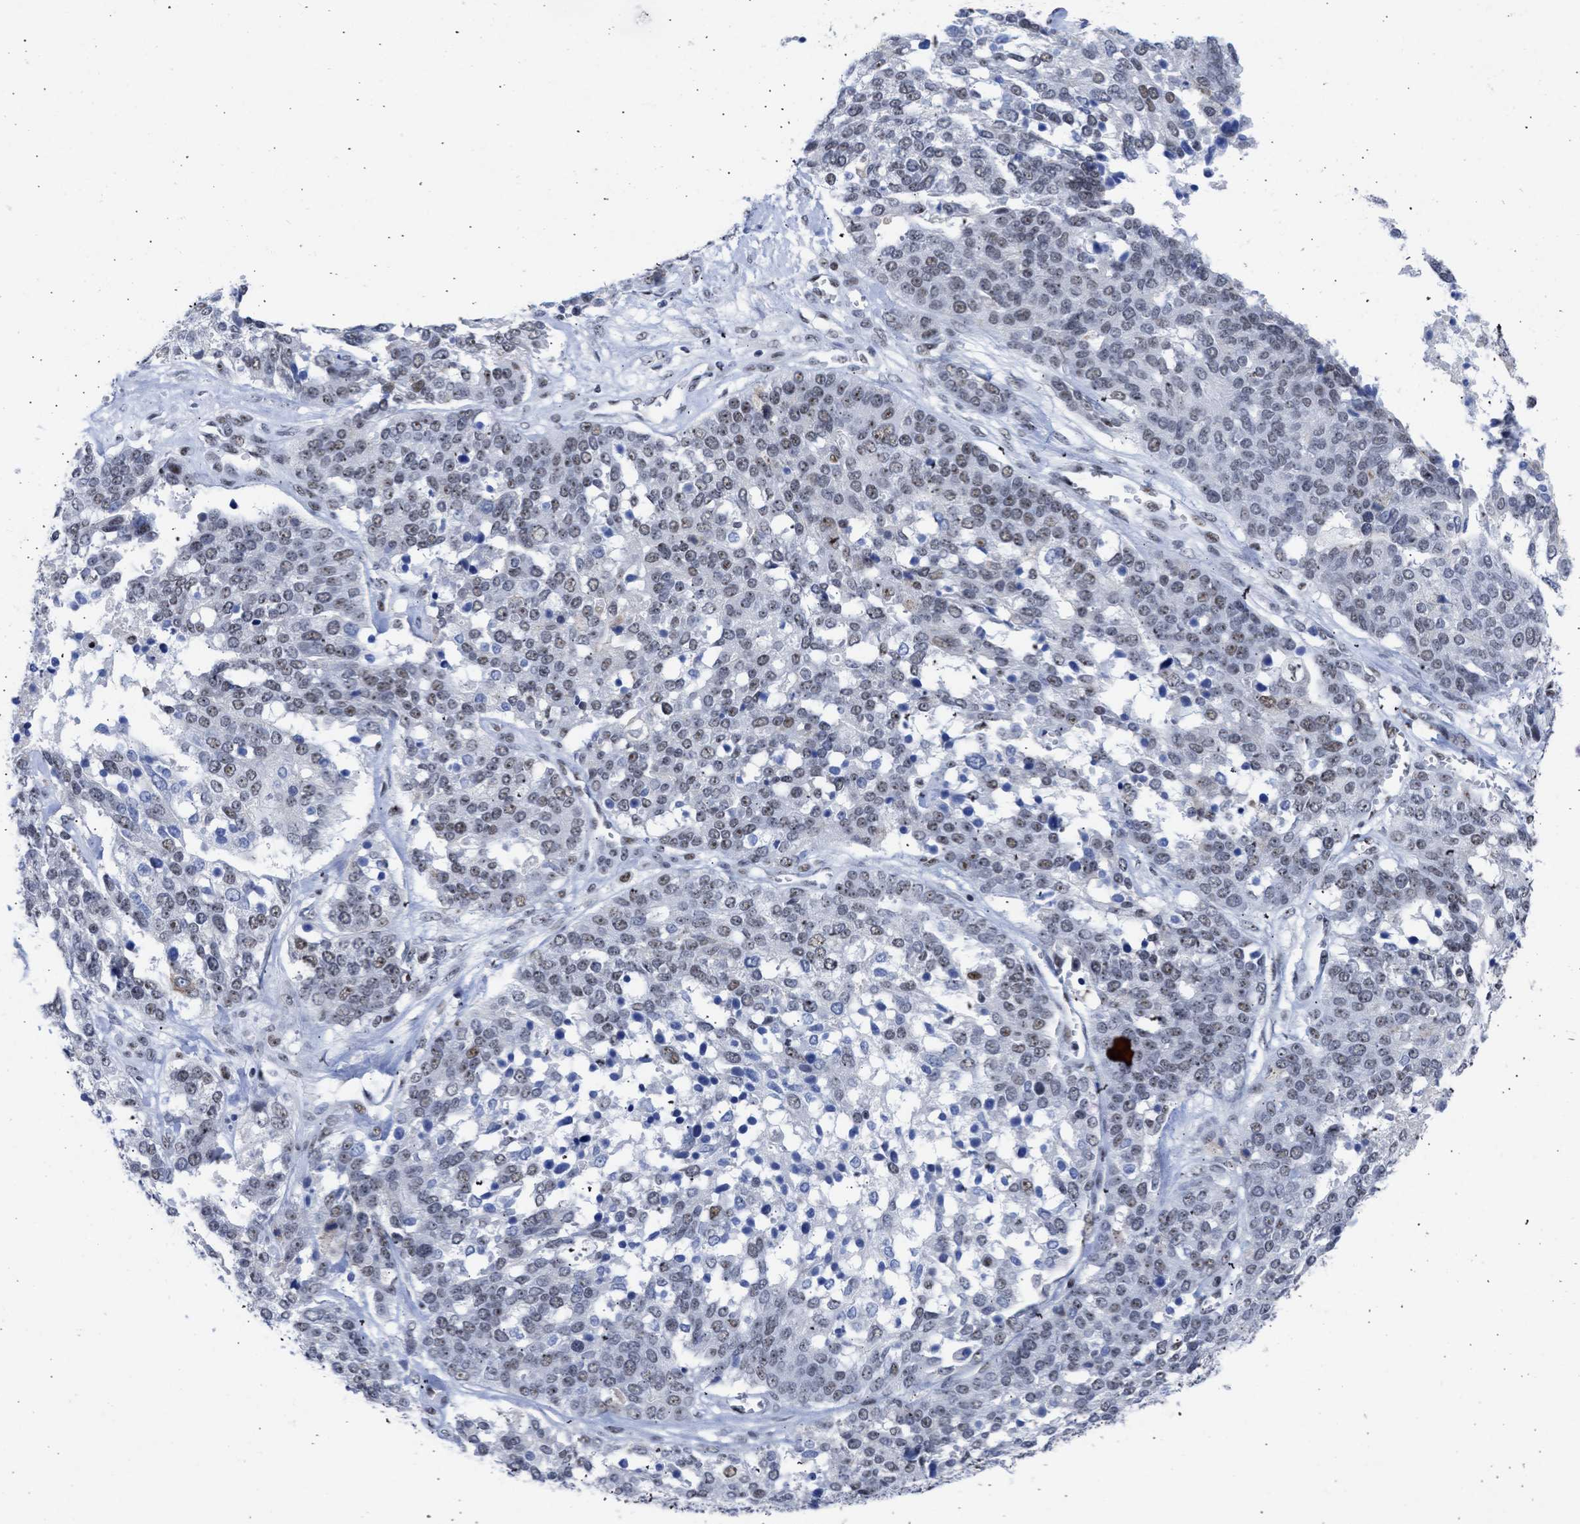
{"staining": {"intensity": "weak", "quantity": ">75%", "location": "nuclear"}, "tissue": "ovarian cancer", "cell_type": "Tumor cells", "image_type": "cancer", "snomed": [{"axis": "morphology", "description": "Cystadenocarcinoma, serous, NOS"}, {"axis": "topography", "description": "Ovary"}], "caption": "This is an image of IHC staining of serous cystadenocarcinoma (ovarian), which shows weak positivity in the nuclear of tumor cells.", "gene": "DDX41", "patient": {"sex": "female", "age": 44}}